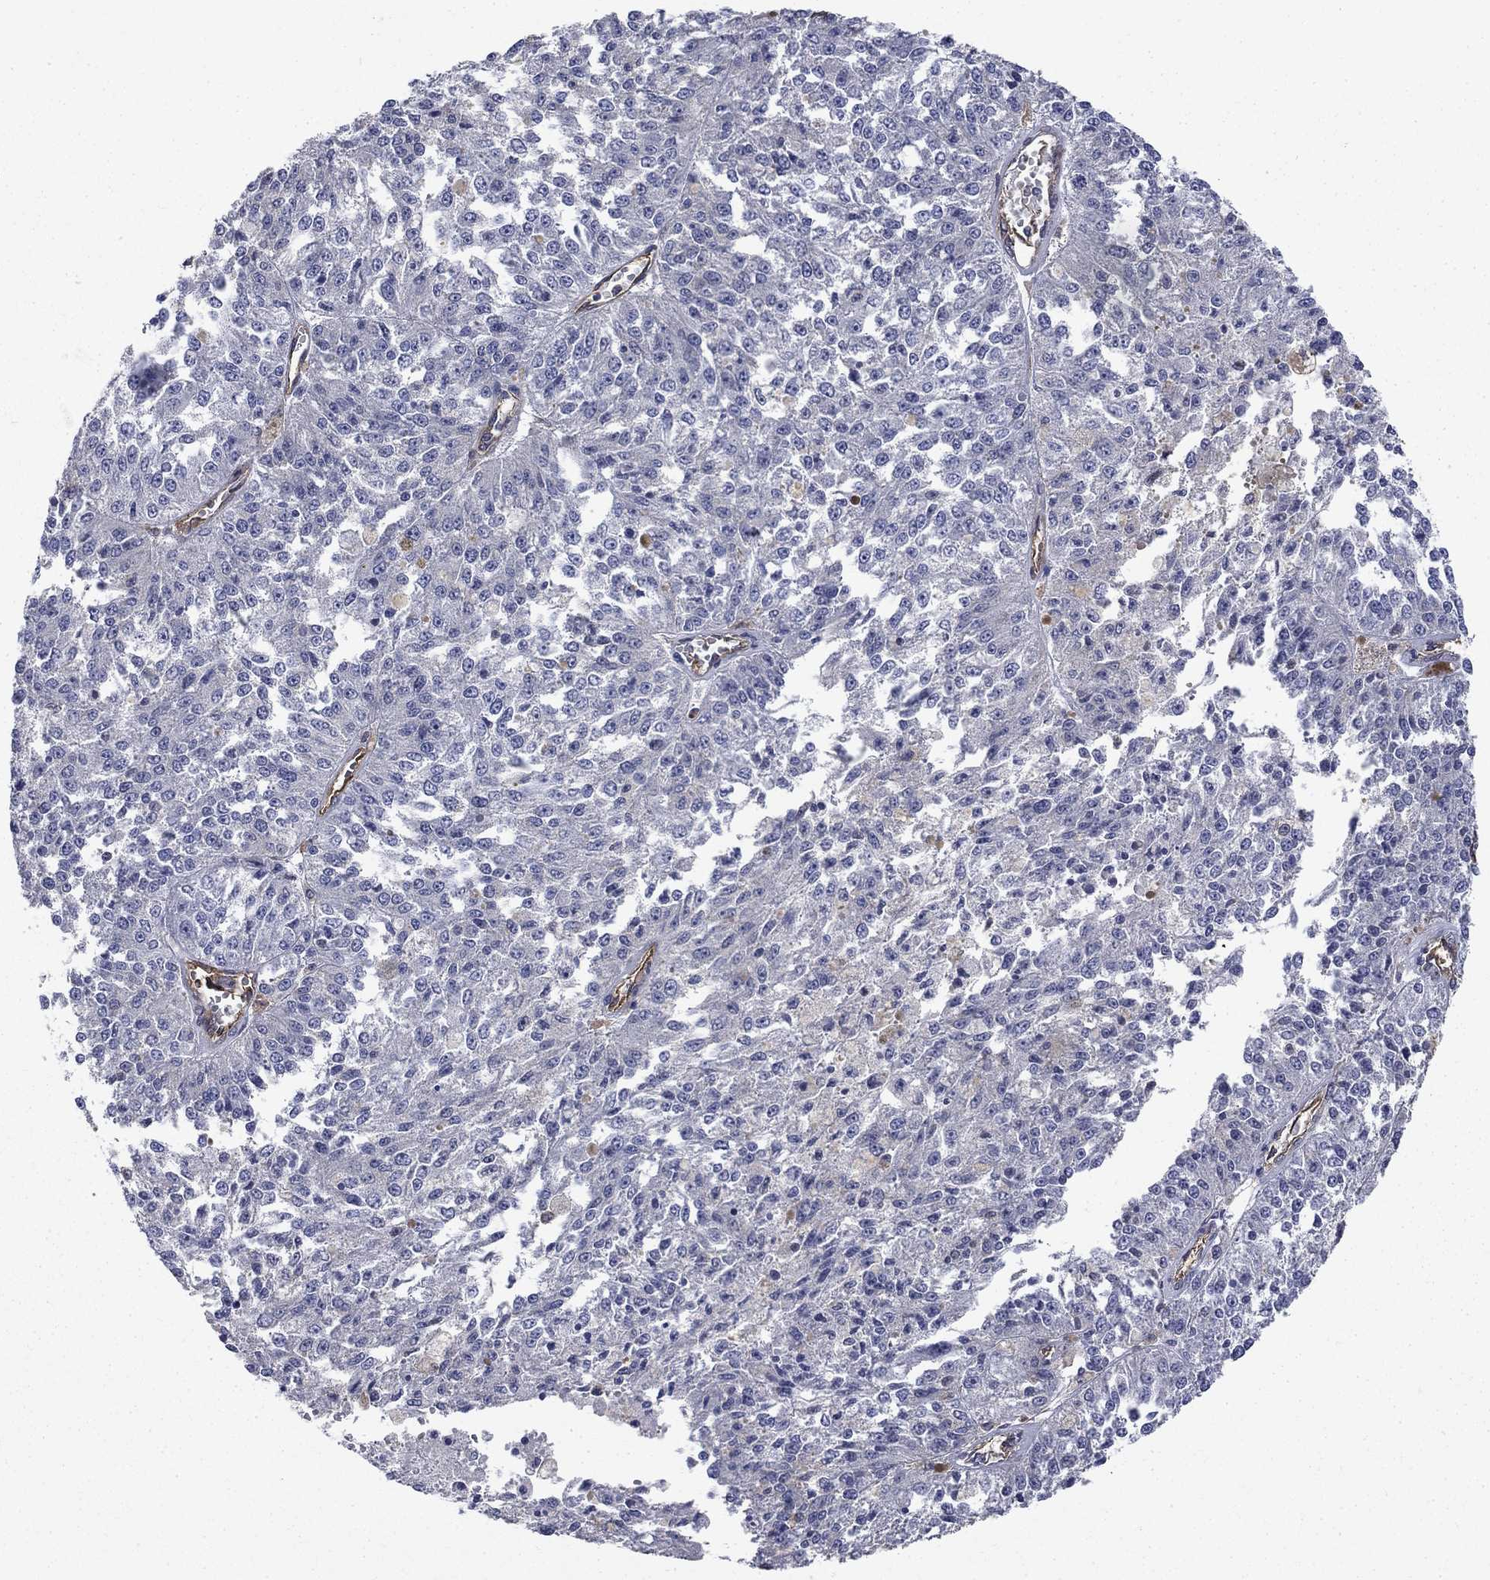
{"staining": {"intensity": "moderate", "quantity": "<25%", "location": "cytoplasmic/membranous"}, "tissue": "melanoma", "cell_type": "Tumor cells", "image_type": "cancer", "snomed": [{"axis": "morphology", "description": "Malignant melanoma, Metastatic site"}, {"axis": "topography", "description": "Lymph node"}], "caption": "The photomicrograph exhibits a brown stain indicating the presence of a protein in the cytoplasmic/membranous of tumor cells in malignant melanoma (metastatic site).", "gene": "DPYSL2", "patient": {"sex": "female", "age": 64}}